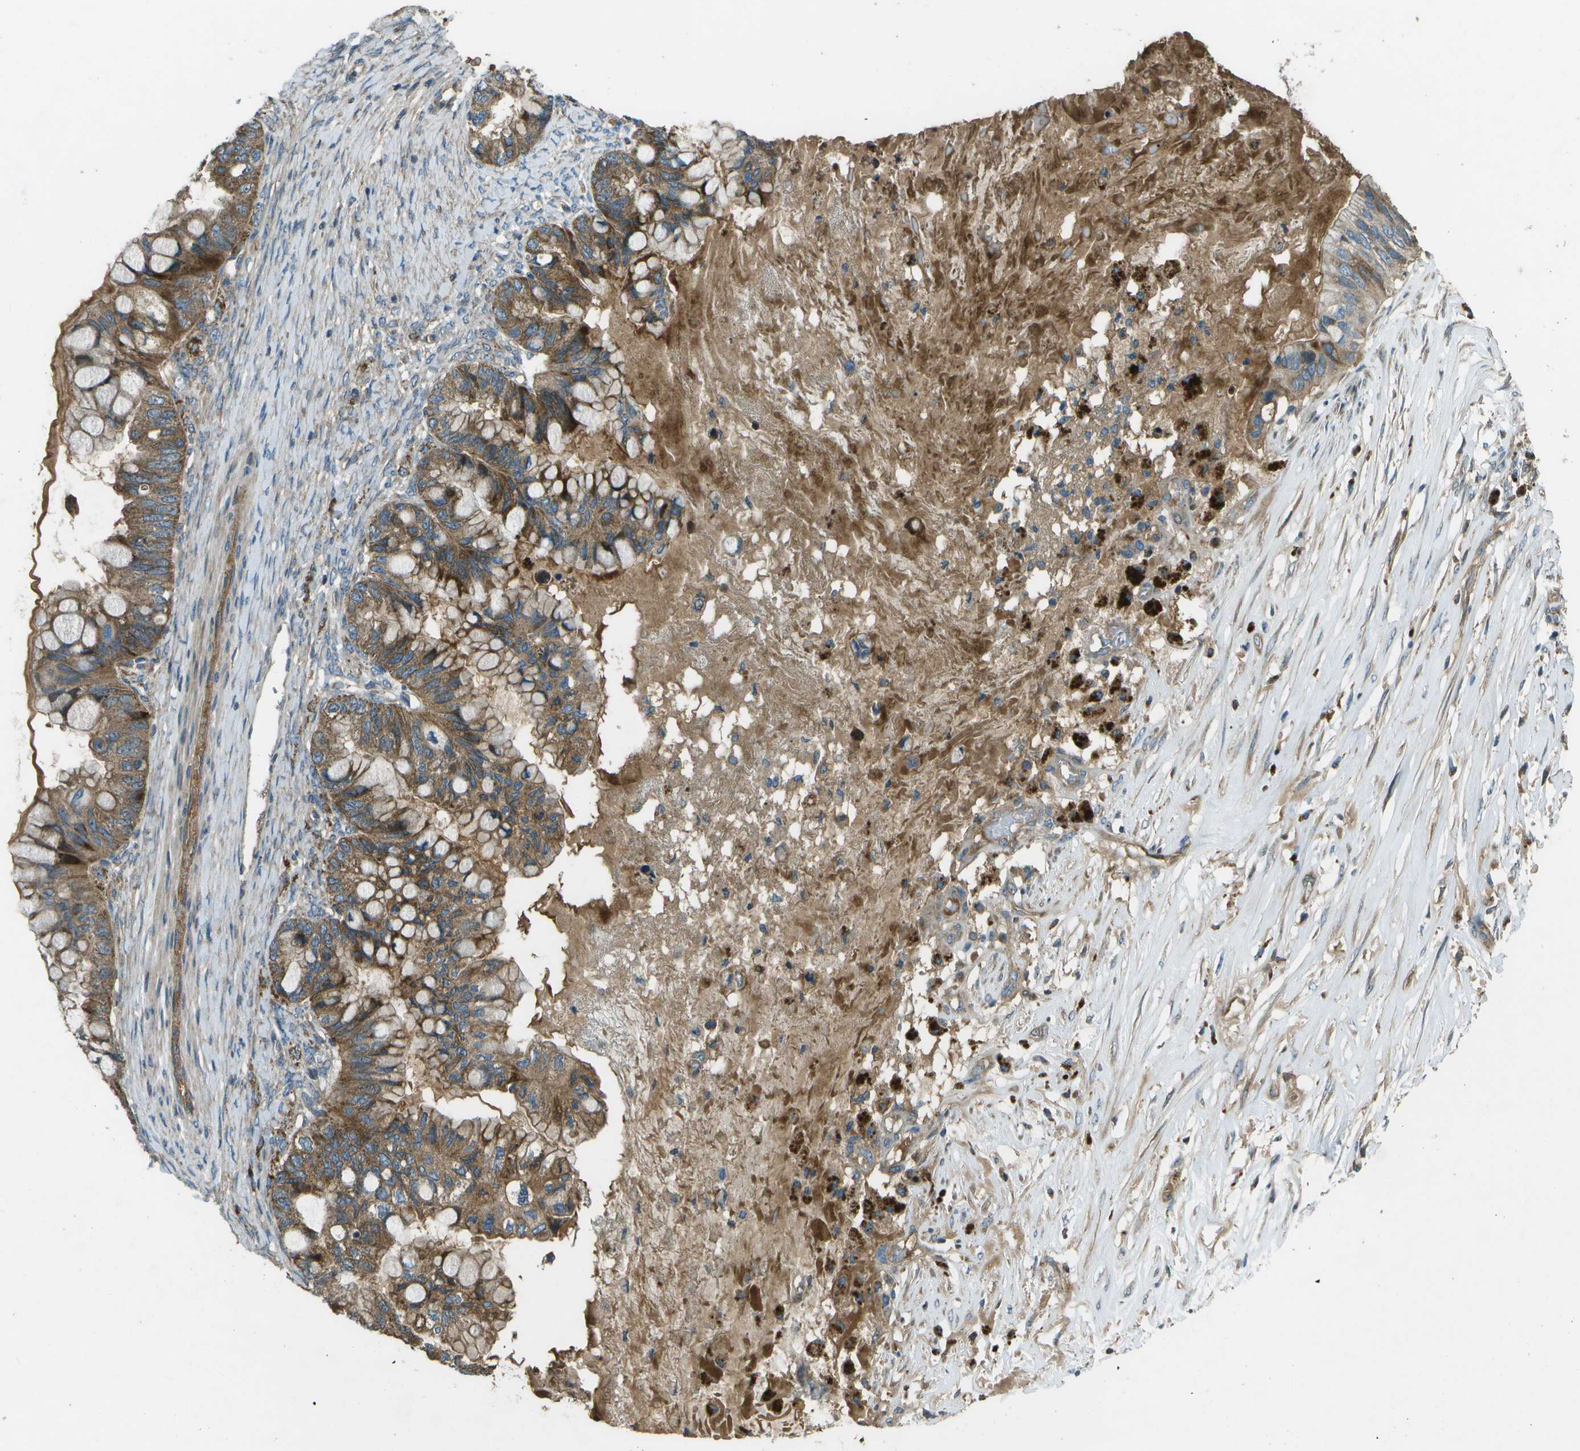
{"staining": {"intensity": "moderate", "quantity": ">75%", "location": "cytoplasmic/membranous"}, "tissue": "ovarian cancer", "cell_type": "Tumor cells", "image_type": "cancer", "snomed": [{"axis": "morphology", "description": "Cystadenocarcinoma, mucinous, NOS"}, {"axis": "topography", "description": "Ovary"}], "caption": "The micrograph reveals a brown stain indicating the presence of a protein in the cytoplasmic/membranous of tumor cells in ovarian cancer (mucinous cystadenocarcinoma).", "gene": "PXYLP1", "patient": {"sex": "female", "age": 80}}